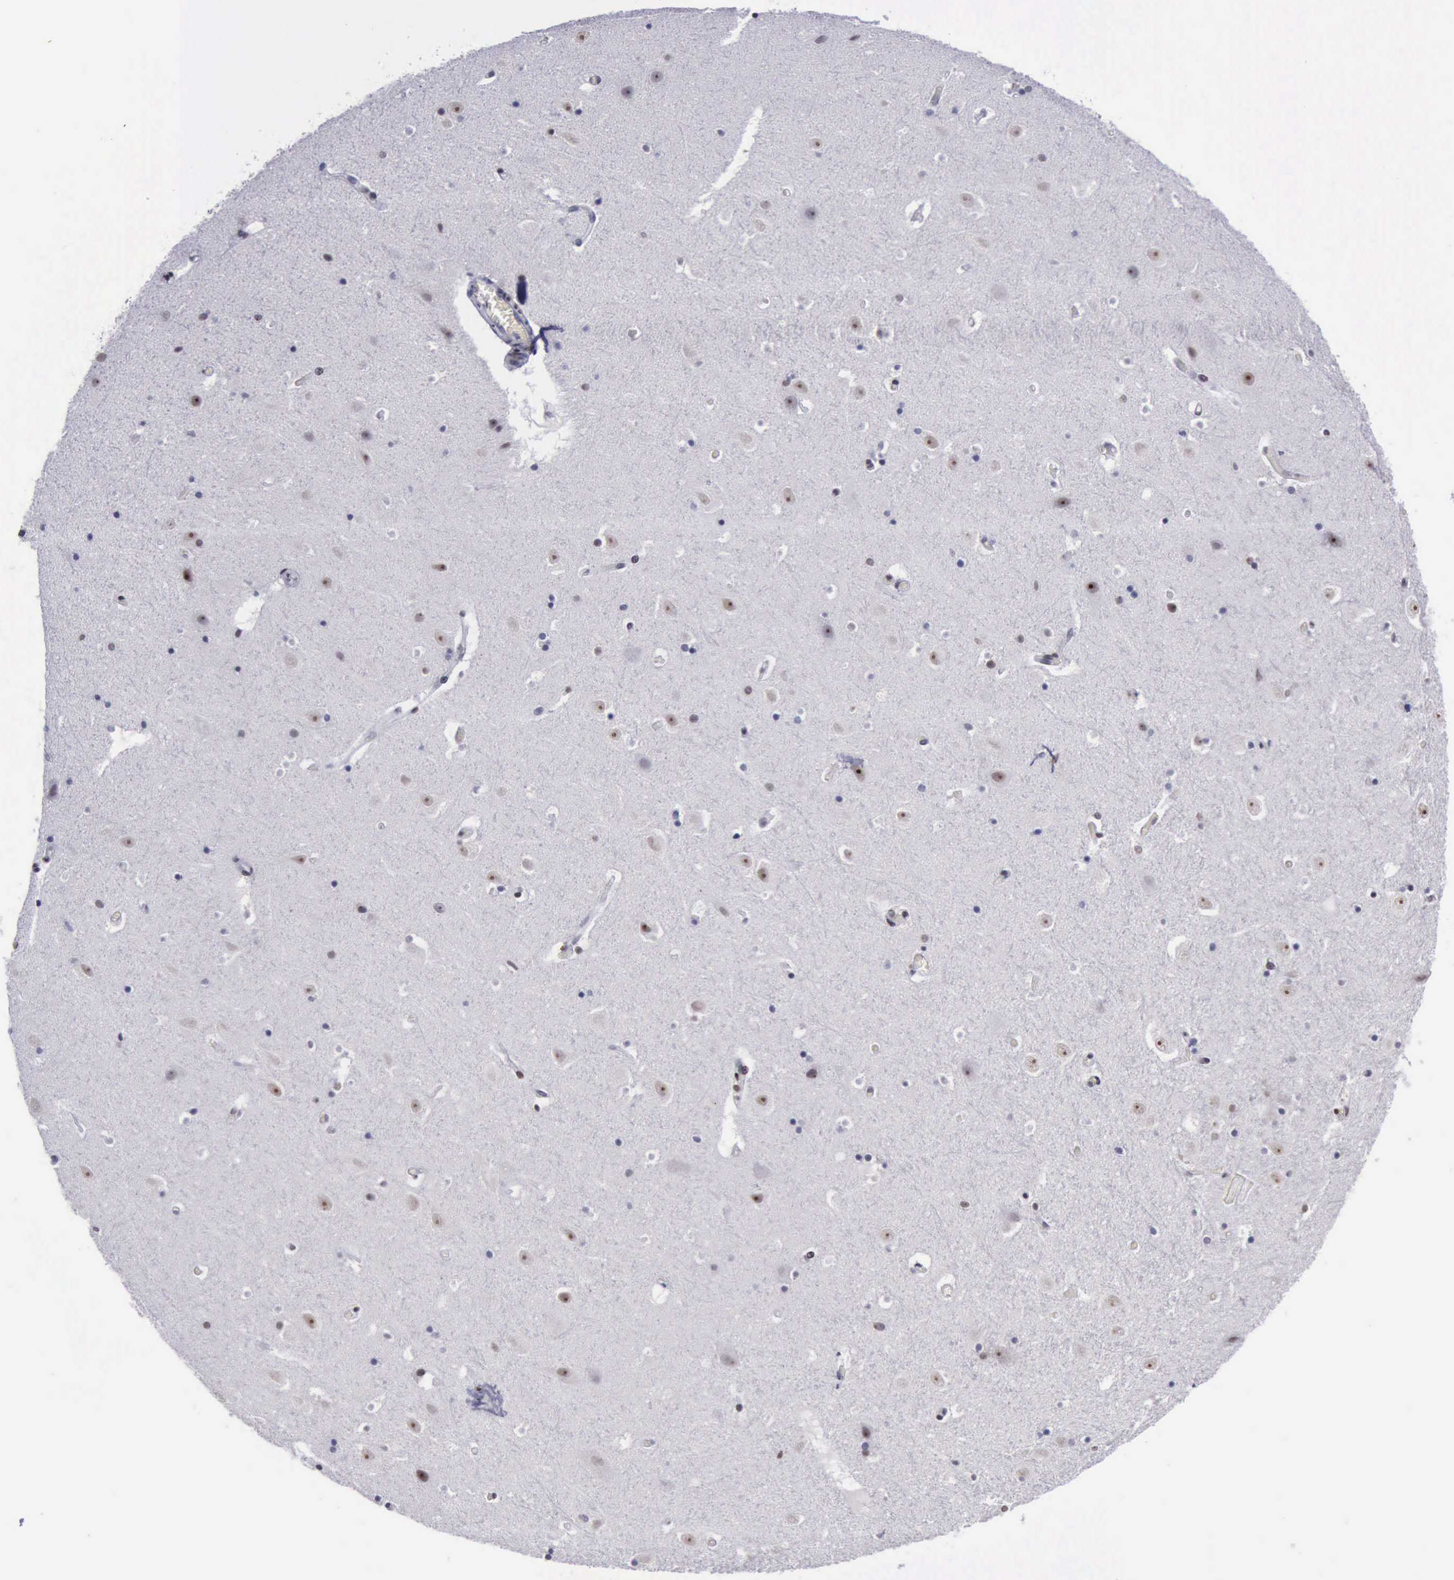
{"staining": {"intensity": "negative", "quantity": "none", "location": "none"}, "tissue": "hippocampus", "cell_type": "Glial cells", "image_type": "normal", "snomed": [{"axis": "morphology", "description": "Normal tissue, NOS"}, {"axis": "topography", "description": "Hippocampus"}], "caption": "Immunohistochemistry (IHC) photomicrograph of normal hippocampus: hippocampus stained with DAB displays no significant protein staining in glial cells.", "gene": "YY1", "patient": {"sex": "male", "age": 45}}